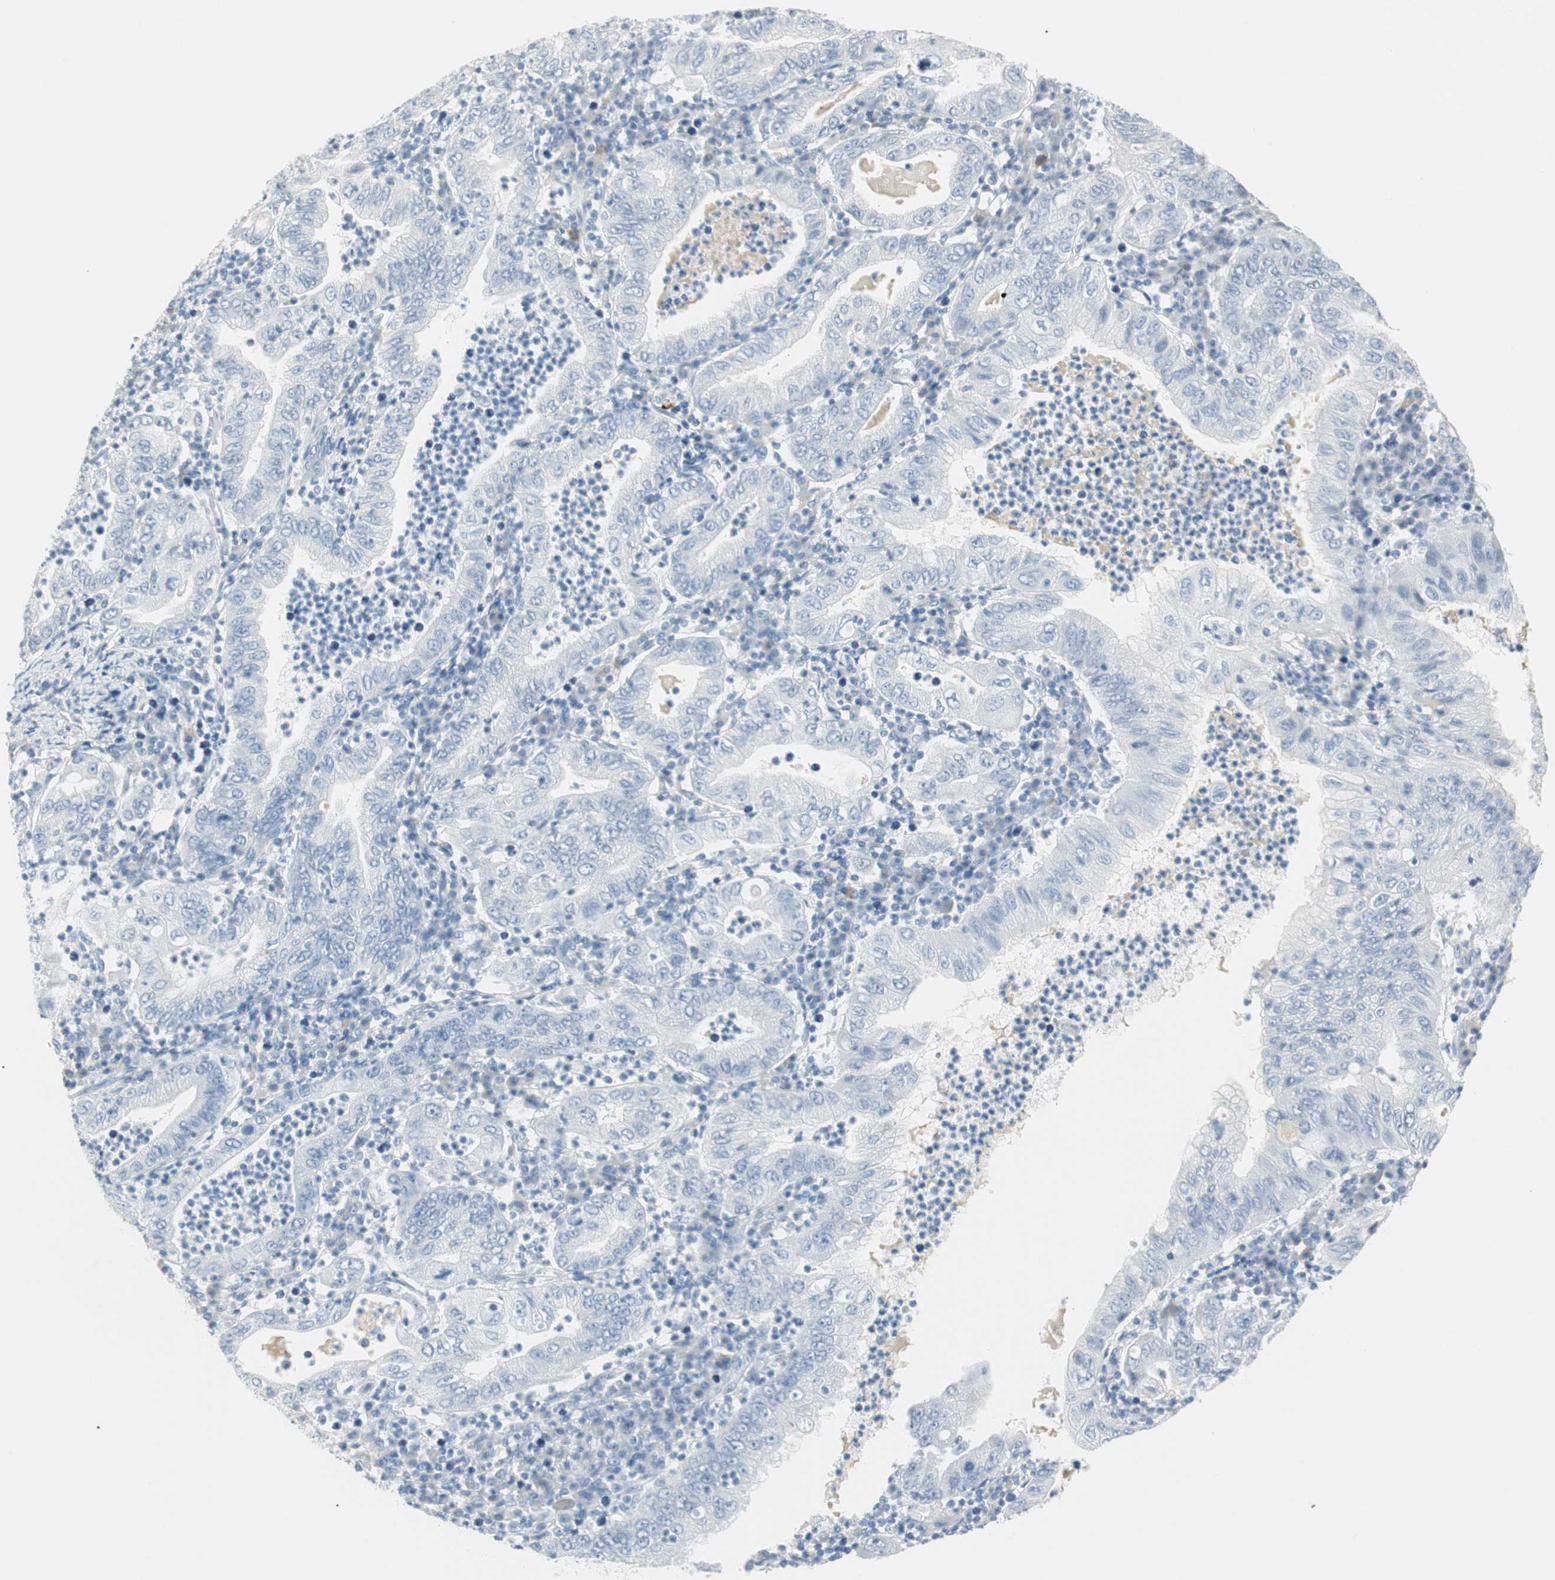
{"staining": {"intensity": "negative", "quantity": "none", "location": "none"}, "tissue": "stomach cancer", "cell_type": "Tumor cells", "image_type": "cancer", "snomed": [{"axis": "morphology", "description": "Normal tissue, NOS"}, {"axis": "morphology", "description": "Adenocarcinoma, NOS"}, {"axis": "topography", "description": "Esophagus"}, {"axis": "topography", "description": "Stomach, upper"}, {"axis": "topography", "description": "Peripheral nerve tissue"}], "caption": "An IHC histopathology image of adenocarcinoma (stomach) is shown. There is no staining in tumor cells of adenocarcinoma (stomach).", "gene": "MLLT10", "patient": {"sex": "male", "age": 62}}